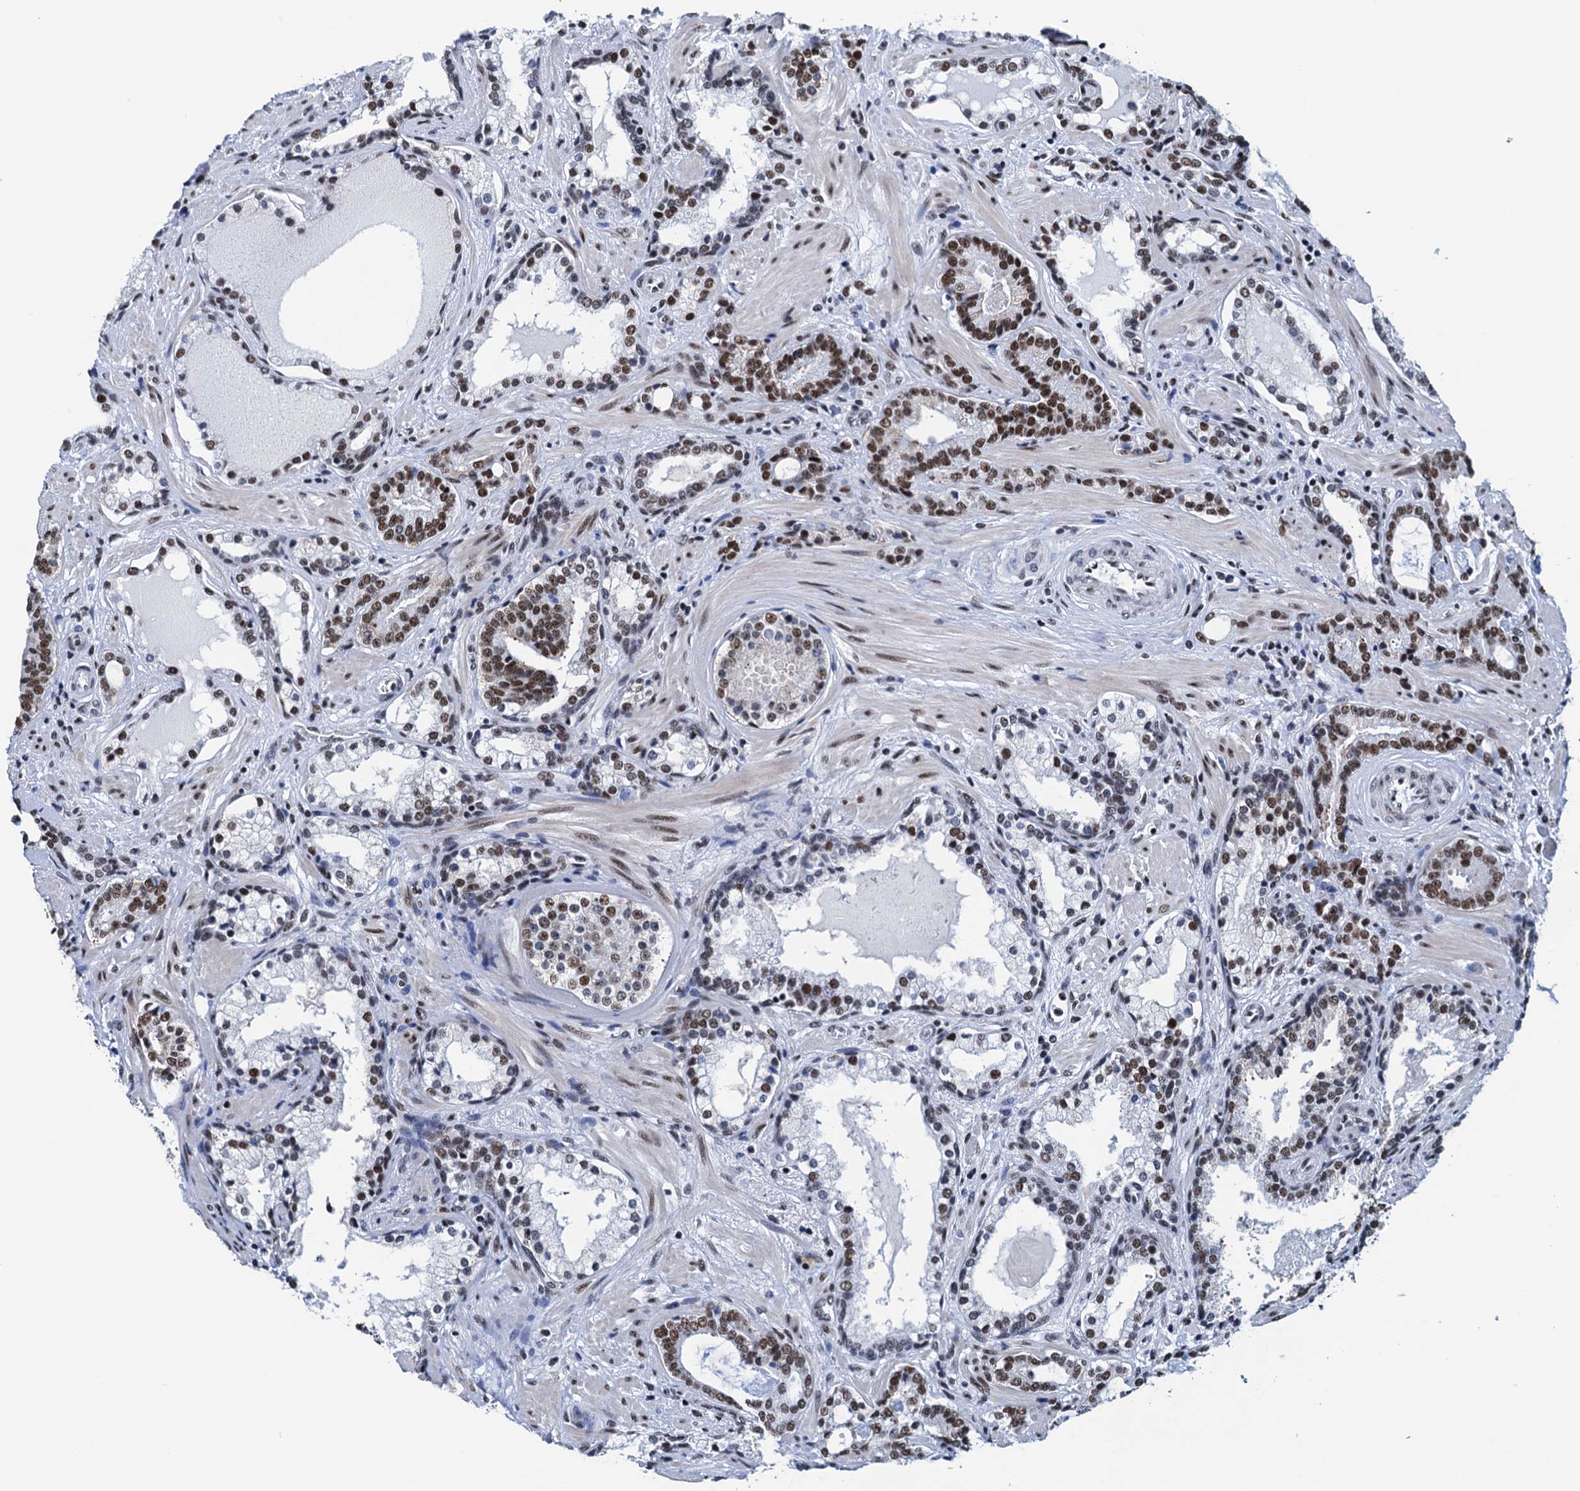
{"staining": {"intensity": "strong", "quantity": "25%-75%", "location": "nuclear"}, "tissue": "prostate cancer", "cell_type": "Tumor cells", "image_type": "cancer", "snomed": [{"axis": "morphology", "description": "Adenocarcinoma, High grade"}, {"axis": "topography", "description": "Prostate"}], "caption": "Strong nuclear protein staining is appreciated in about 25%-75% of tumor cells in prostate high-grade adenocarcinoma. The staining is performed using DAB brown chromogen to label protein expression. The nuclei are counter-stained blue using hematoxylin.", "gene": "SLTM", "patient": {"sex": "male", "age": 58}}